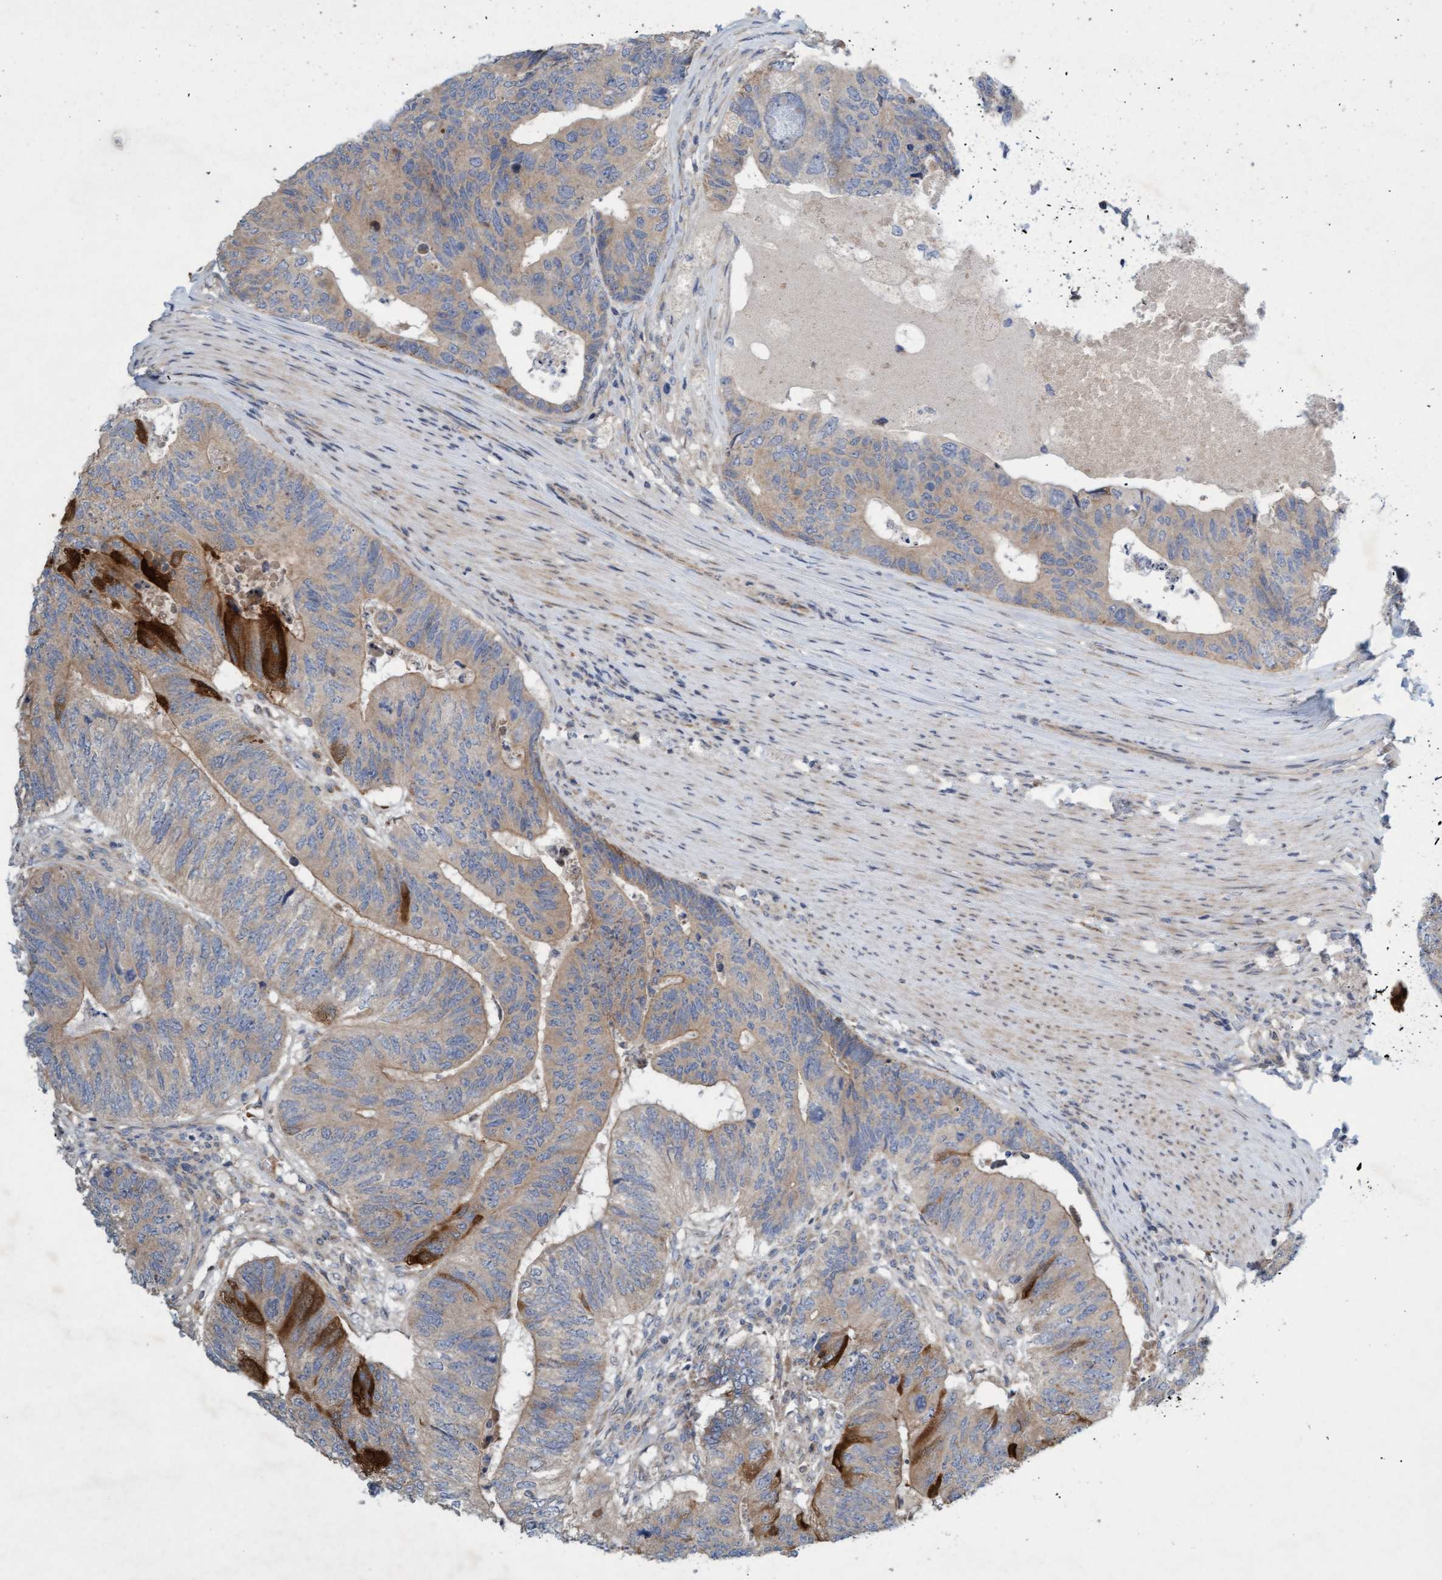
{"staining": {"intensity": "moderate", "quantity": ">75%", "location": "cytoplasmic/membranous"}, "tissue": "colorectal cancer", "cell_type": "Tumor cells", "image_type": "cancer", "snomed": [{"axis": "morphology", "description": "Adenocarcinoma, NOS"}, {"axis": "topography", "description": "Colon"}], "caption": "A photomicrograph of colorectal adenocarcinoma stained for a protein reveals moderate cytoplasmic/membranous brown staining in tumor cells.", "gene": "DDHD2", "patient": {"sex": "female", "age": 67}}